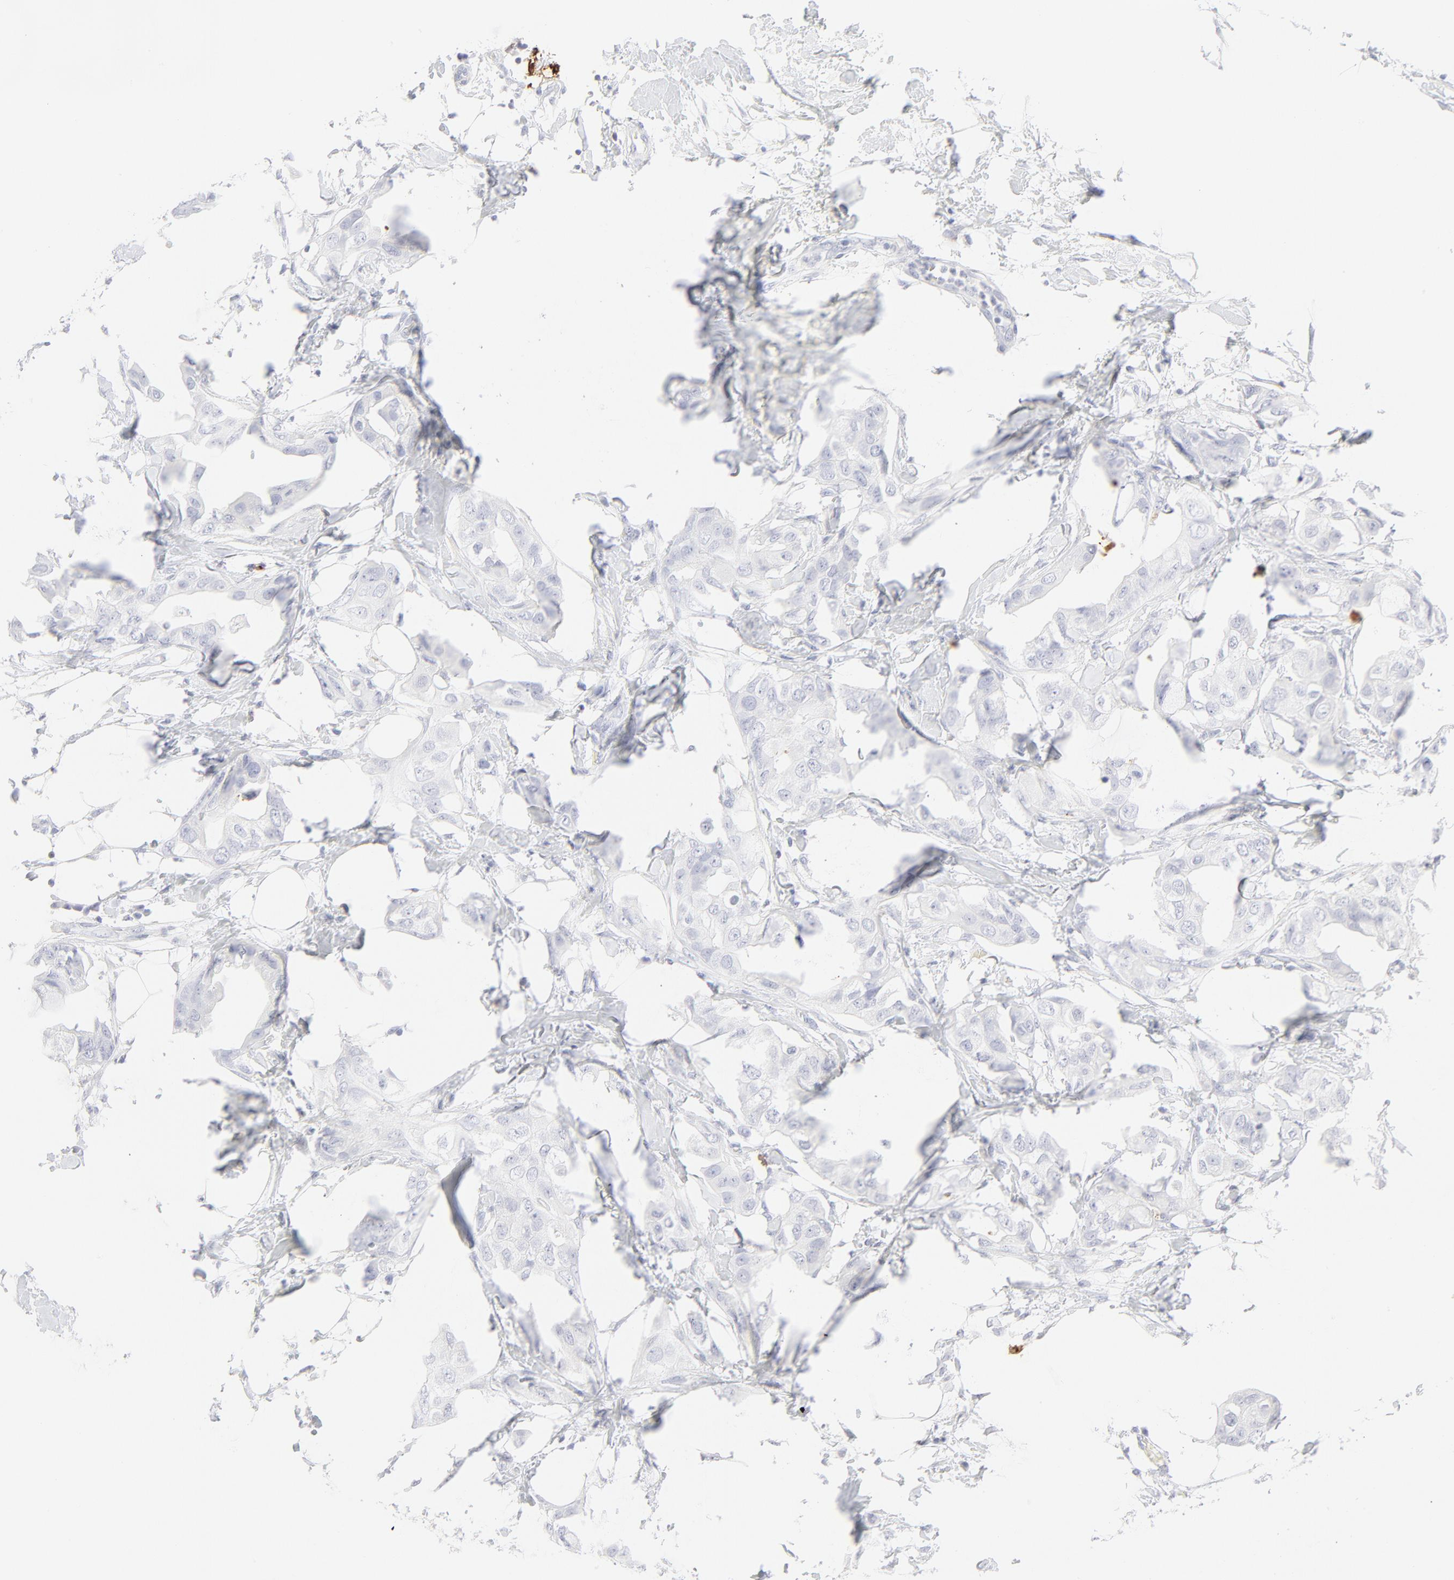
{"staining": {"intensity": "negative", "quantity": "none", "location": "none"}, "tissue": "breast cancer", "cell_type": "Tumor cells", "image_type": "cancer", "snomed": [{"axis": "morphology", "description": "Duct carcinoma"}, {"axis": "topography", "description": "Breast"}], "caption": "This micrograph is of breast infiltrating ductal carcinoma stained with immunohistochemistry (IHC) to label a protein in brown with the nuclei are counter-stained blue. There is no expression in tumor cells.", "gene": "CCR7", "patient": {"sex": "female", "age": 40}}